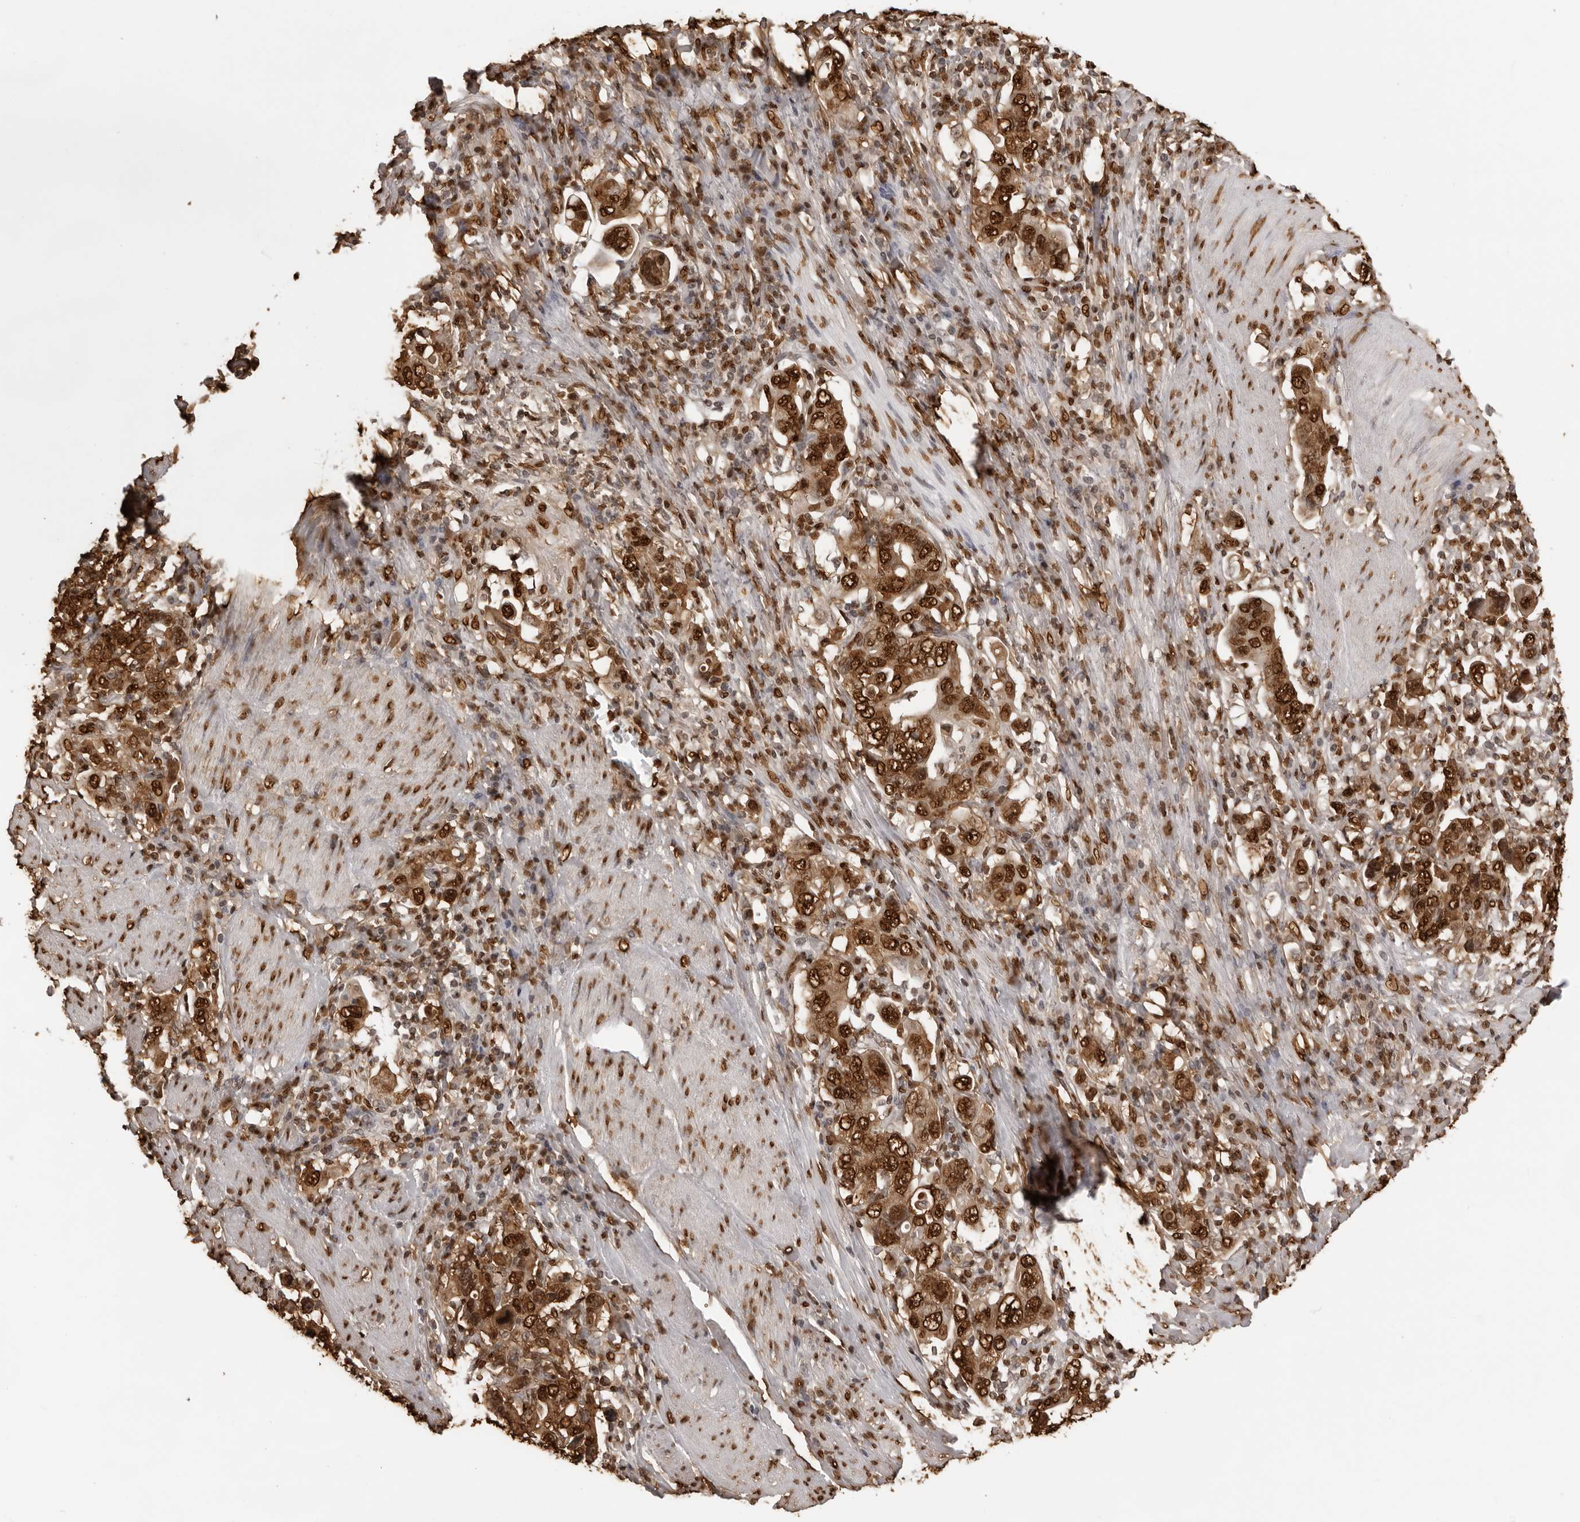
{"staining": {"intensity": "strong", "quantity": ">75%", "location": "cytoplasmic/membranous,nuclear"}, "tissue": "stomach cancer", "cell_type": "Tumor cells", "image_type": "cancer", "snomed": [{"axis": "morphology", "description": "Adenocarcinoma, NOS"}, {"axis": "topography", "description": "Stomach, upper"}], "caption": "Immunohistochemical staining of human stomach adenocarcinoma shows high levels of strong cytoplasmic/membranous and nuclear protein positivity in approximately >75% of tumor cells. (DAB (3,3'-diaminobenzidine) IHC, brown staining for protein, blue staining for nuclei).", "gene": "ZFP91", "patient": {"sex": "male", "age": 62}}